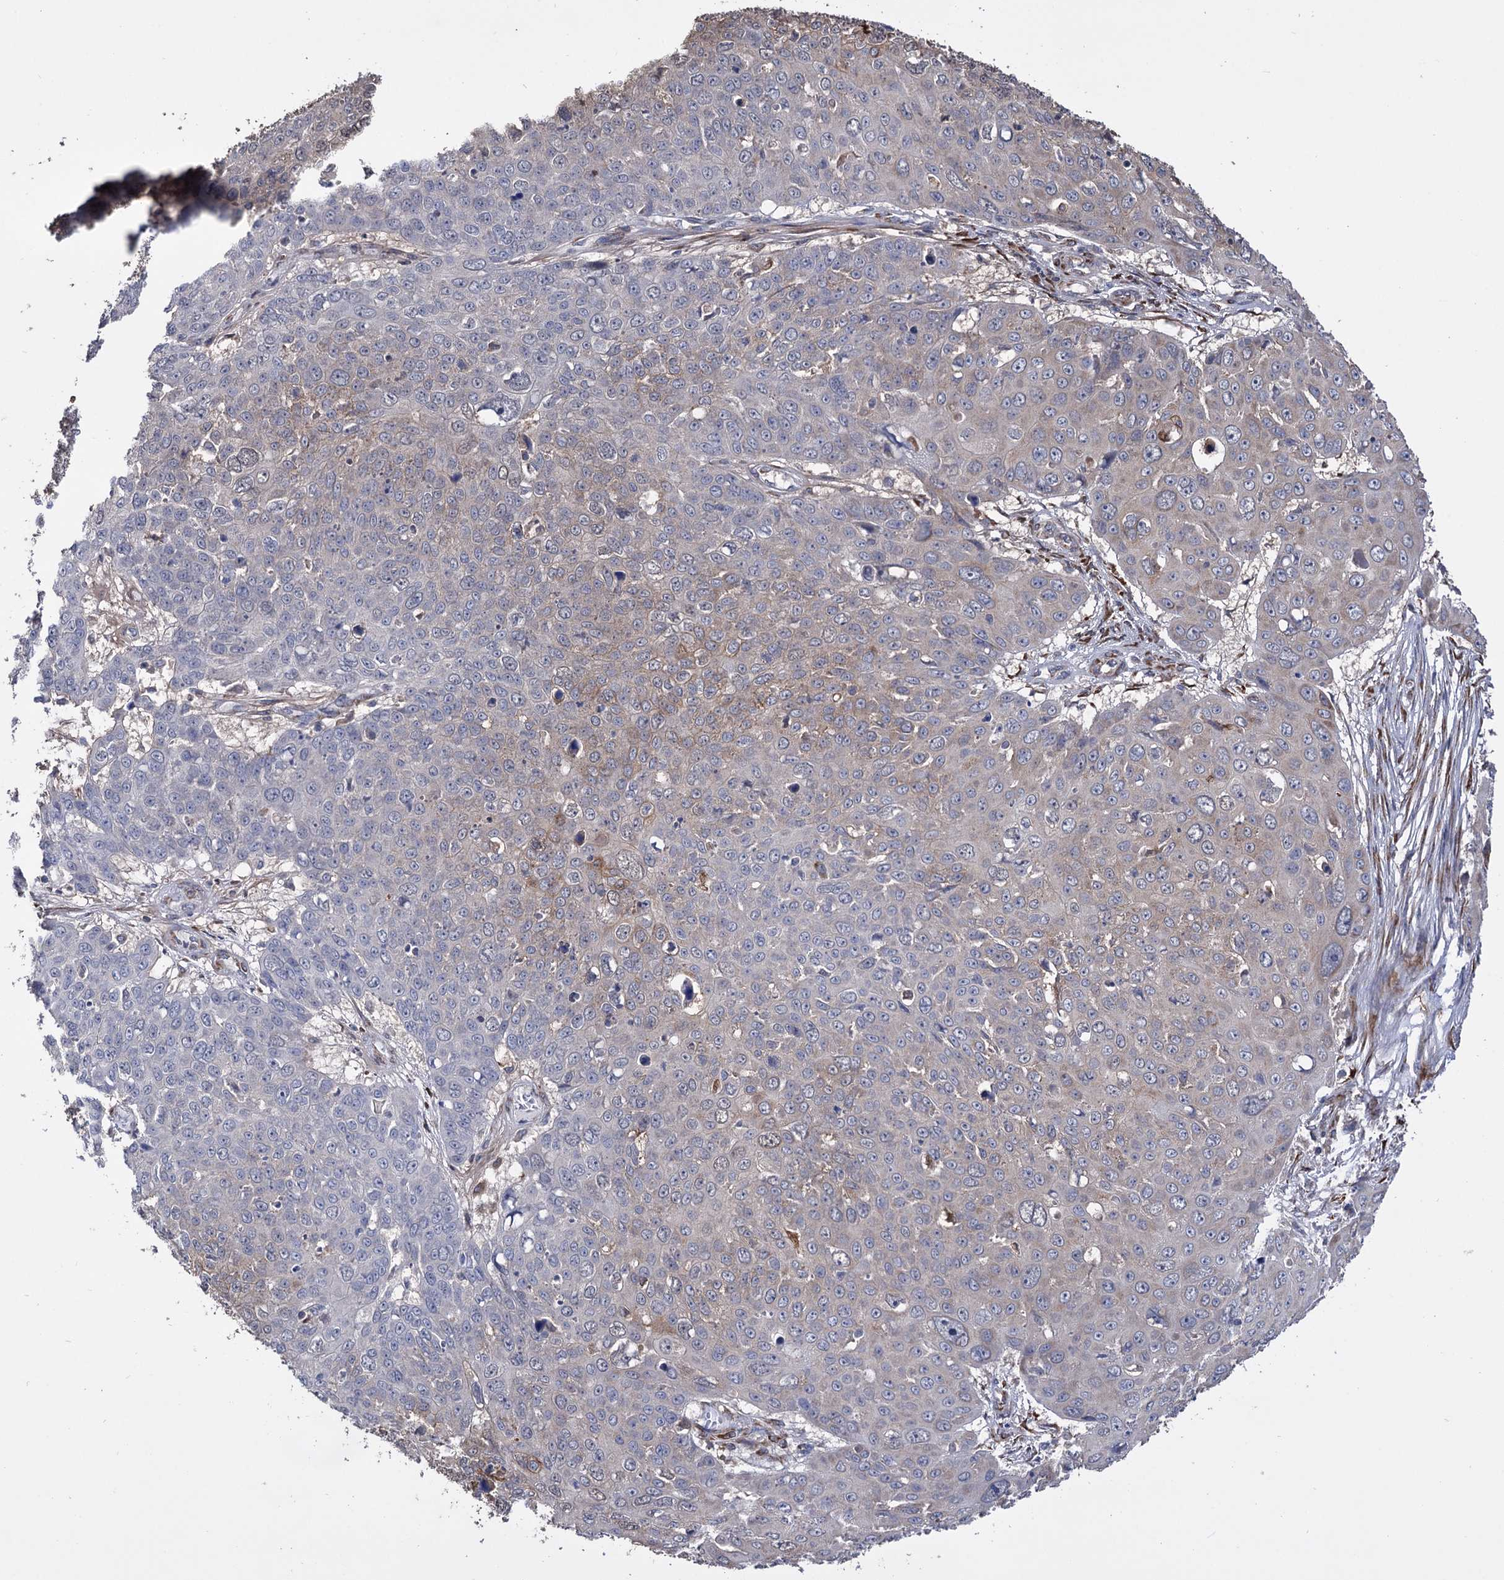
{"staining": {"intensity": "weak", "quantity": "25%-75%", "location": "cytoplasmic/membranous"}, "tissue": "skin cancer", "cell_type": "Tumor cells", "image_type": "cancer", "snomed": [{"axis": "morphology", "description": "Squamous cell carcinoma, NOS"}, {"axis": "topography", "description": "Skin"}], "caption": "Immunohistochemical staining of skin squamous cell carcinoma exhibits weak cytoplasmic/membranous protein staining in about 25%-75% of tumor cells. The staining was performed using DAB (3,3'-diaminobenzidine), with brown indicating positive protein expression. Nuclei are stained blue with hematoxylin.", "gene": "CDAN1", "patient": {"sex": "male", "age": 71}}